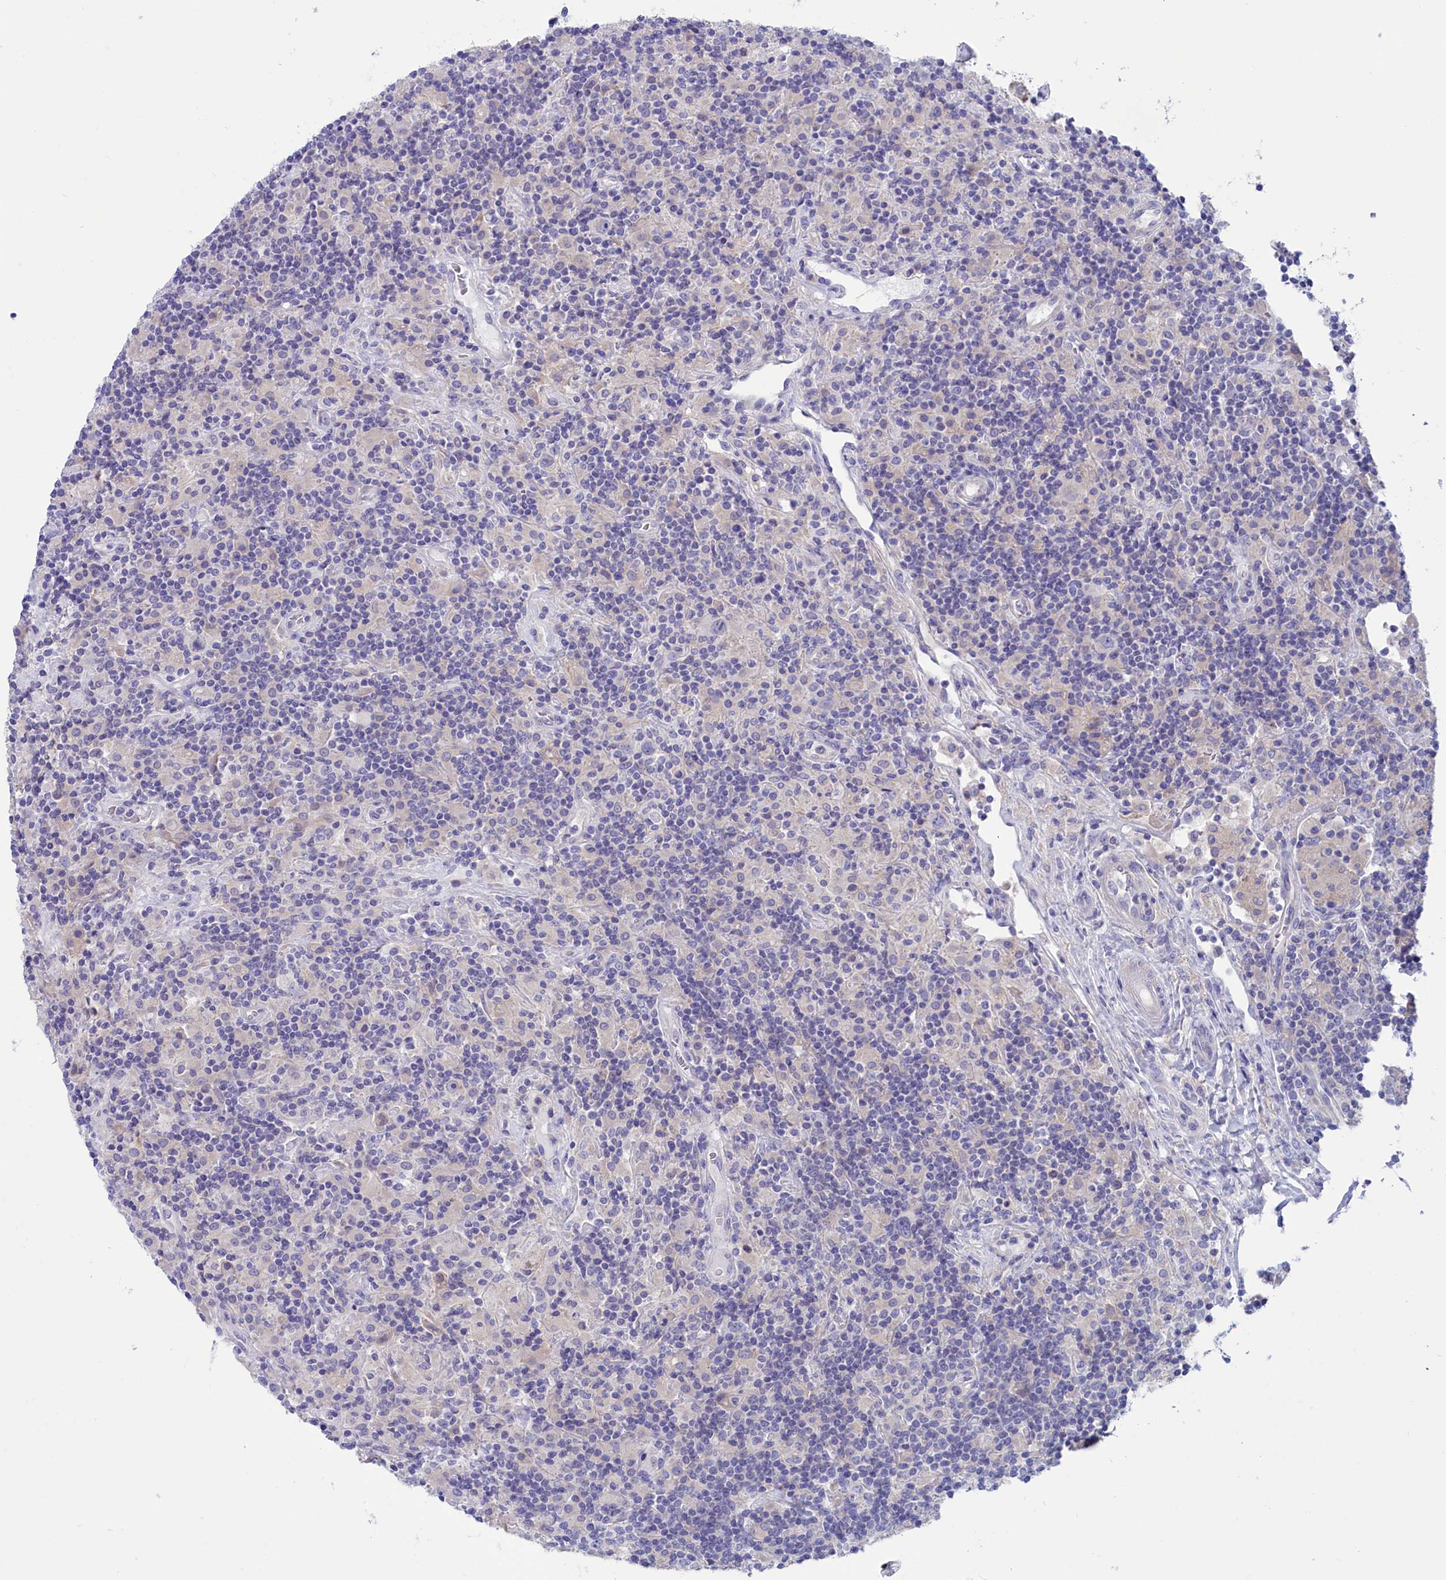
{"staining": {"intensity": "negative", "quantity": "none", "location": "none"}, "tissue": "lymphoma", "cell_type": "Tumor cells", "image_type": "cancer", "snomed": [{"axis": "morphology", "description": "Hodgkin's disease, NOS"}, {"axis": "topography", "description": "Lymph node"}], "caption": "High magnification brightfield microscopy of lymphoma stained with DAB (brown) and counterstained with hematoxylin (blue): tumor cells show no significant positivity.", "gene": "VPS35L", "patient": {"sex": "male", "age": 70}}